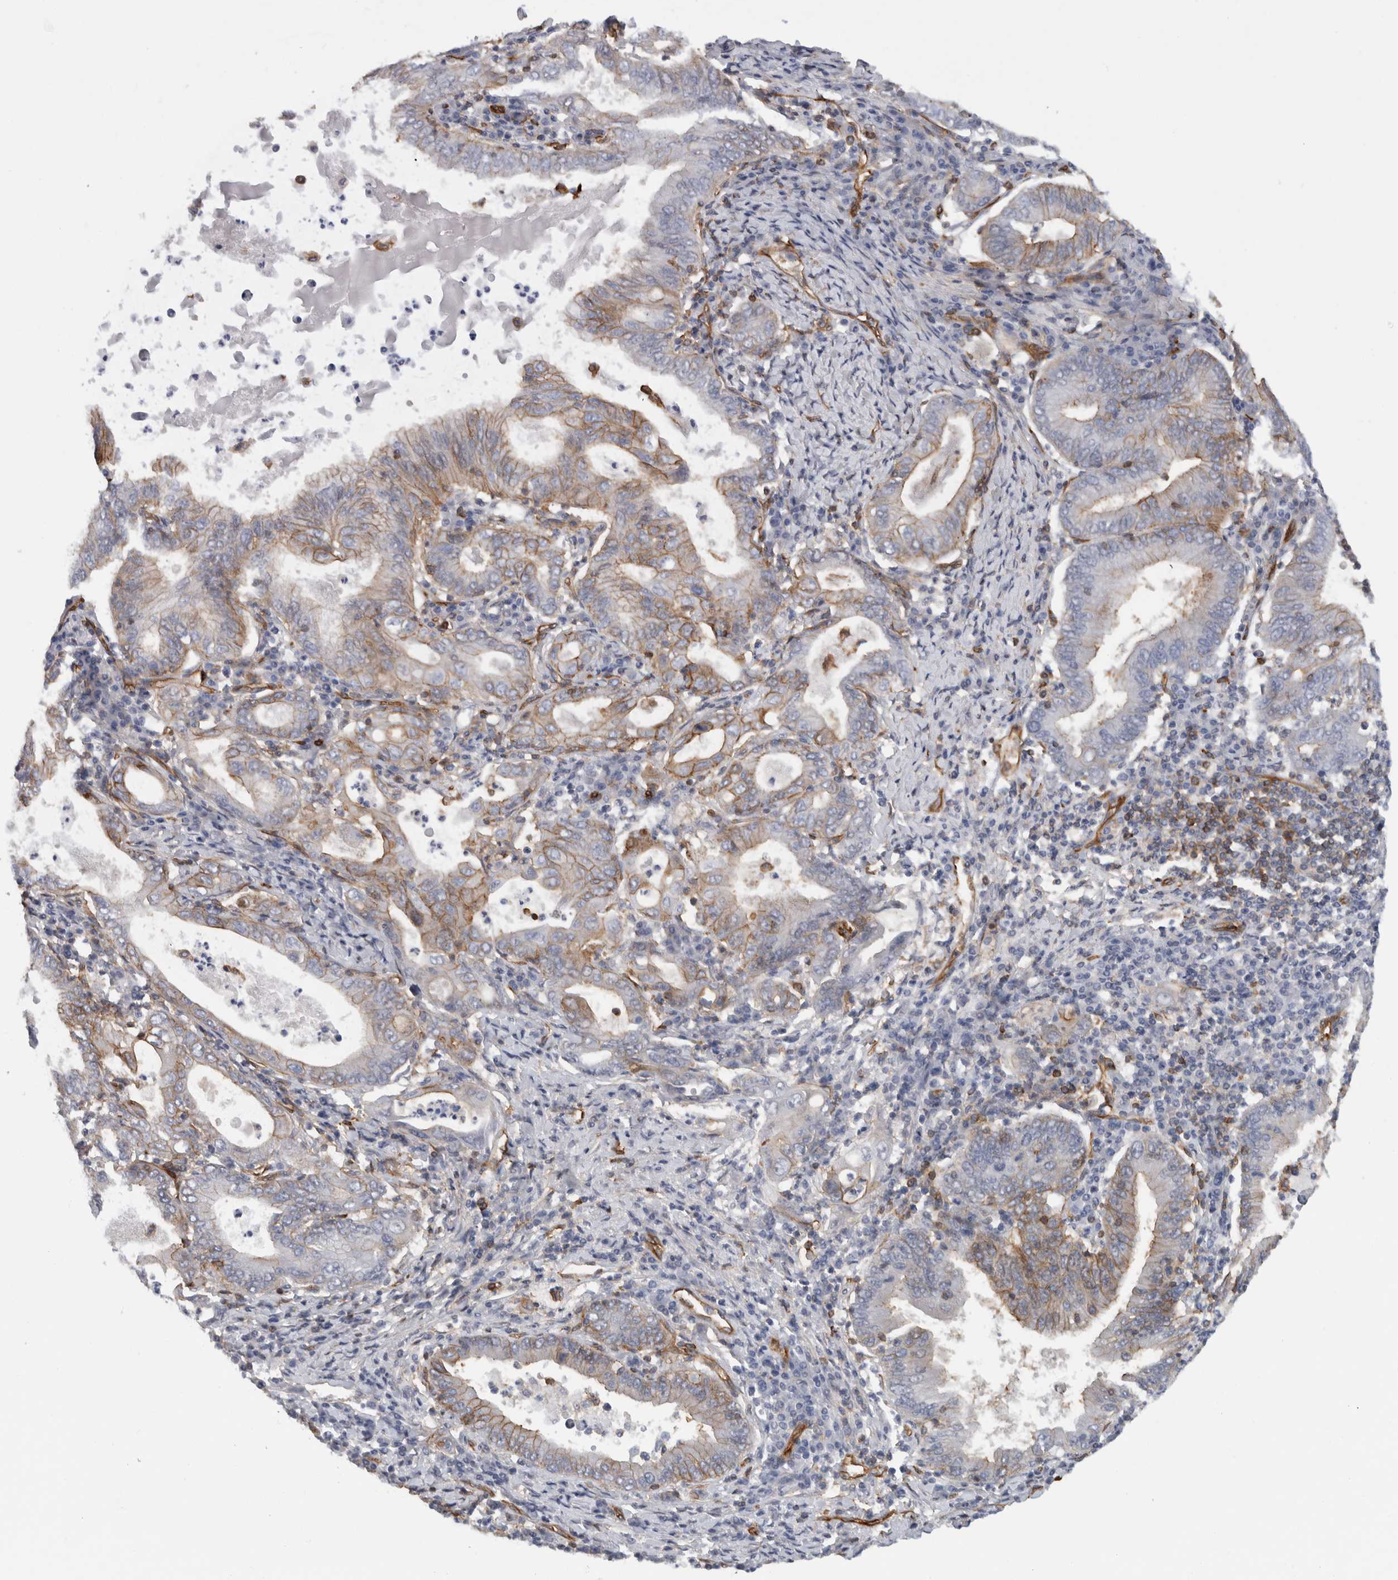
{"staining": {"intensity": "moderate", "quantity": ">75%", "location": "cytoplasmic/membranous"}, "tissue": "stomach cancer", "cell_type": "Tumor cells", "image_type": "cancer", "snomed": [{"axis": "morphology", "description": "Normal tissue, NOS"}, {"axis": "morphology", "description": "Adenocarcinoma, NOS"}, {"axis": "topography", "description": "Esophagus"}, {"axis": "topography", "description": "Stomach, upper"}, {"axis": "topography", "description": "Peripheral nerve tissue"}], "caption": "Human stomach adenocarcinoma stained with a protein marker demonstrates moderate staining in tumor cells.", "gene": "AHNAK", "patient": {"sex": "male", "age": 62}}